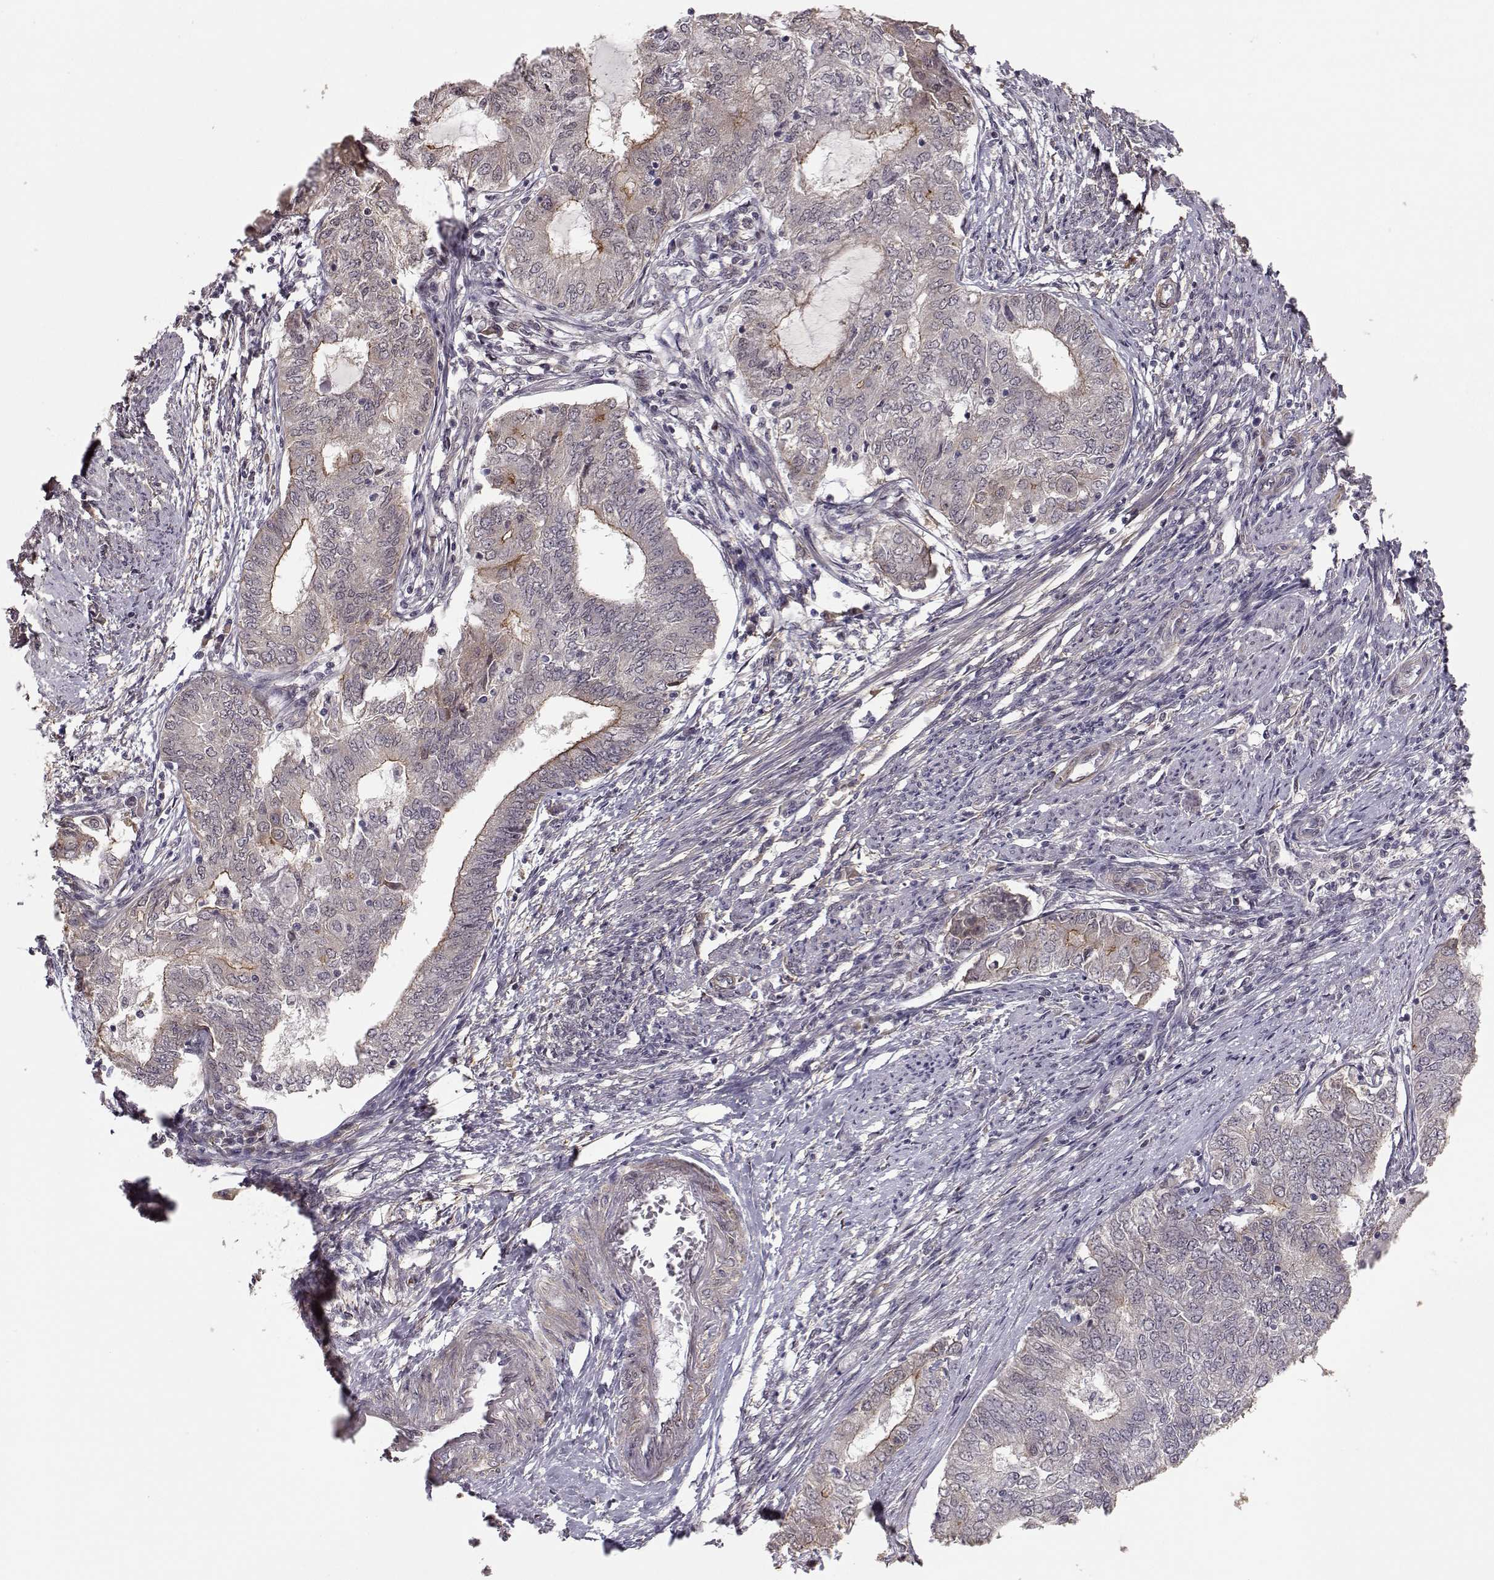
{"staining": {"intensity": "moderate", "quantity": "<25%", "location": "cytoplasmic/membranous"}, "tissue": "endometrial cancer", "cell_type": "Tumor cells", "image_type": "cancer", "snomed": [{"axis": "morphology", "description": "Adenocarcinoma, NOS"}, {"axis": "topography", "description": "Endometrium"}], "caption": "Immunohistochemistry (IHC) histopathology image of neoplastic tissue: human endometrial cancer stained using immunohistochemistry displays low levels of moderate protein expression localized specifically in the cytoplasmic/membranous of tumor cells, appearing as a cytoplasmic/membranous brown color.", "gene": "PLEKHG3", "patient": {"sex": "female", "age": 62}}